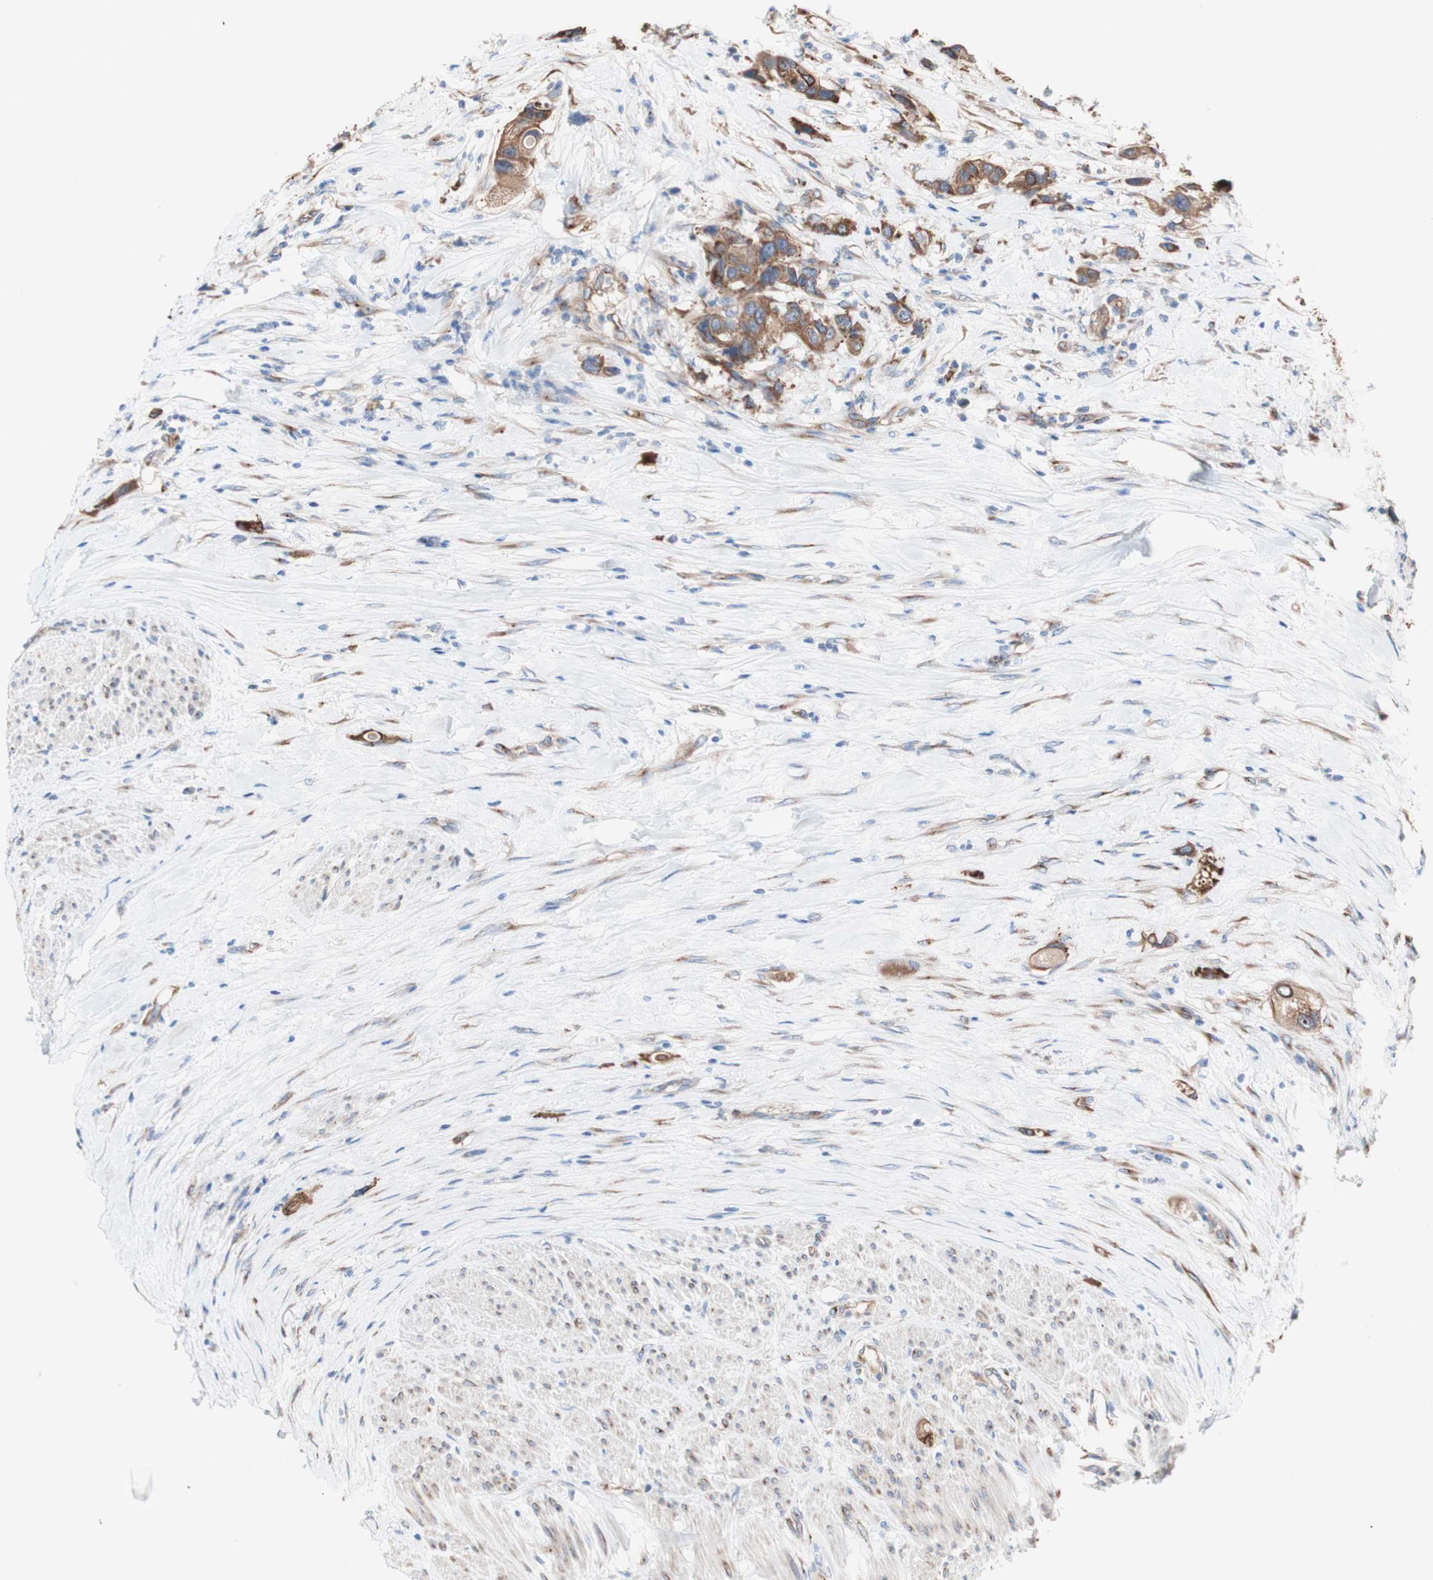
{"staining": {"intensity": "moderate", "quantity": ">75%", "location": "cytoplasmic/membranous"}, "tissue": "urothelial cancer", "cell_type": "Tumor cells", "image_type": "cancer", "snomed": [{"axis": "morphology", "description": "Urothelial carcinoma, High grade"}, {"axis": "topography", "description": "Urinary bladder"}], "caption": "Protein staining of urothelial cancer tissue exhibits moderate cytoplasmic/membranous staining in about >75% of tumor cells. (Stains: DAB (3,3'-diaminobenzidine) in brown, nuclei in blue, Microscopy: brightfield microscopy at high magnification).", "gene": "LRIG3", "patient": {"sex": "female", "age": 56}}